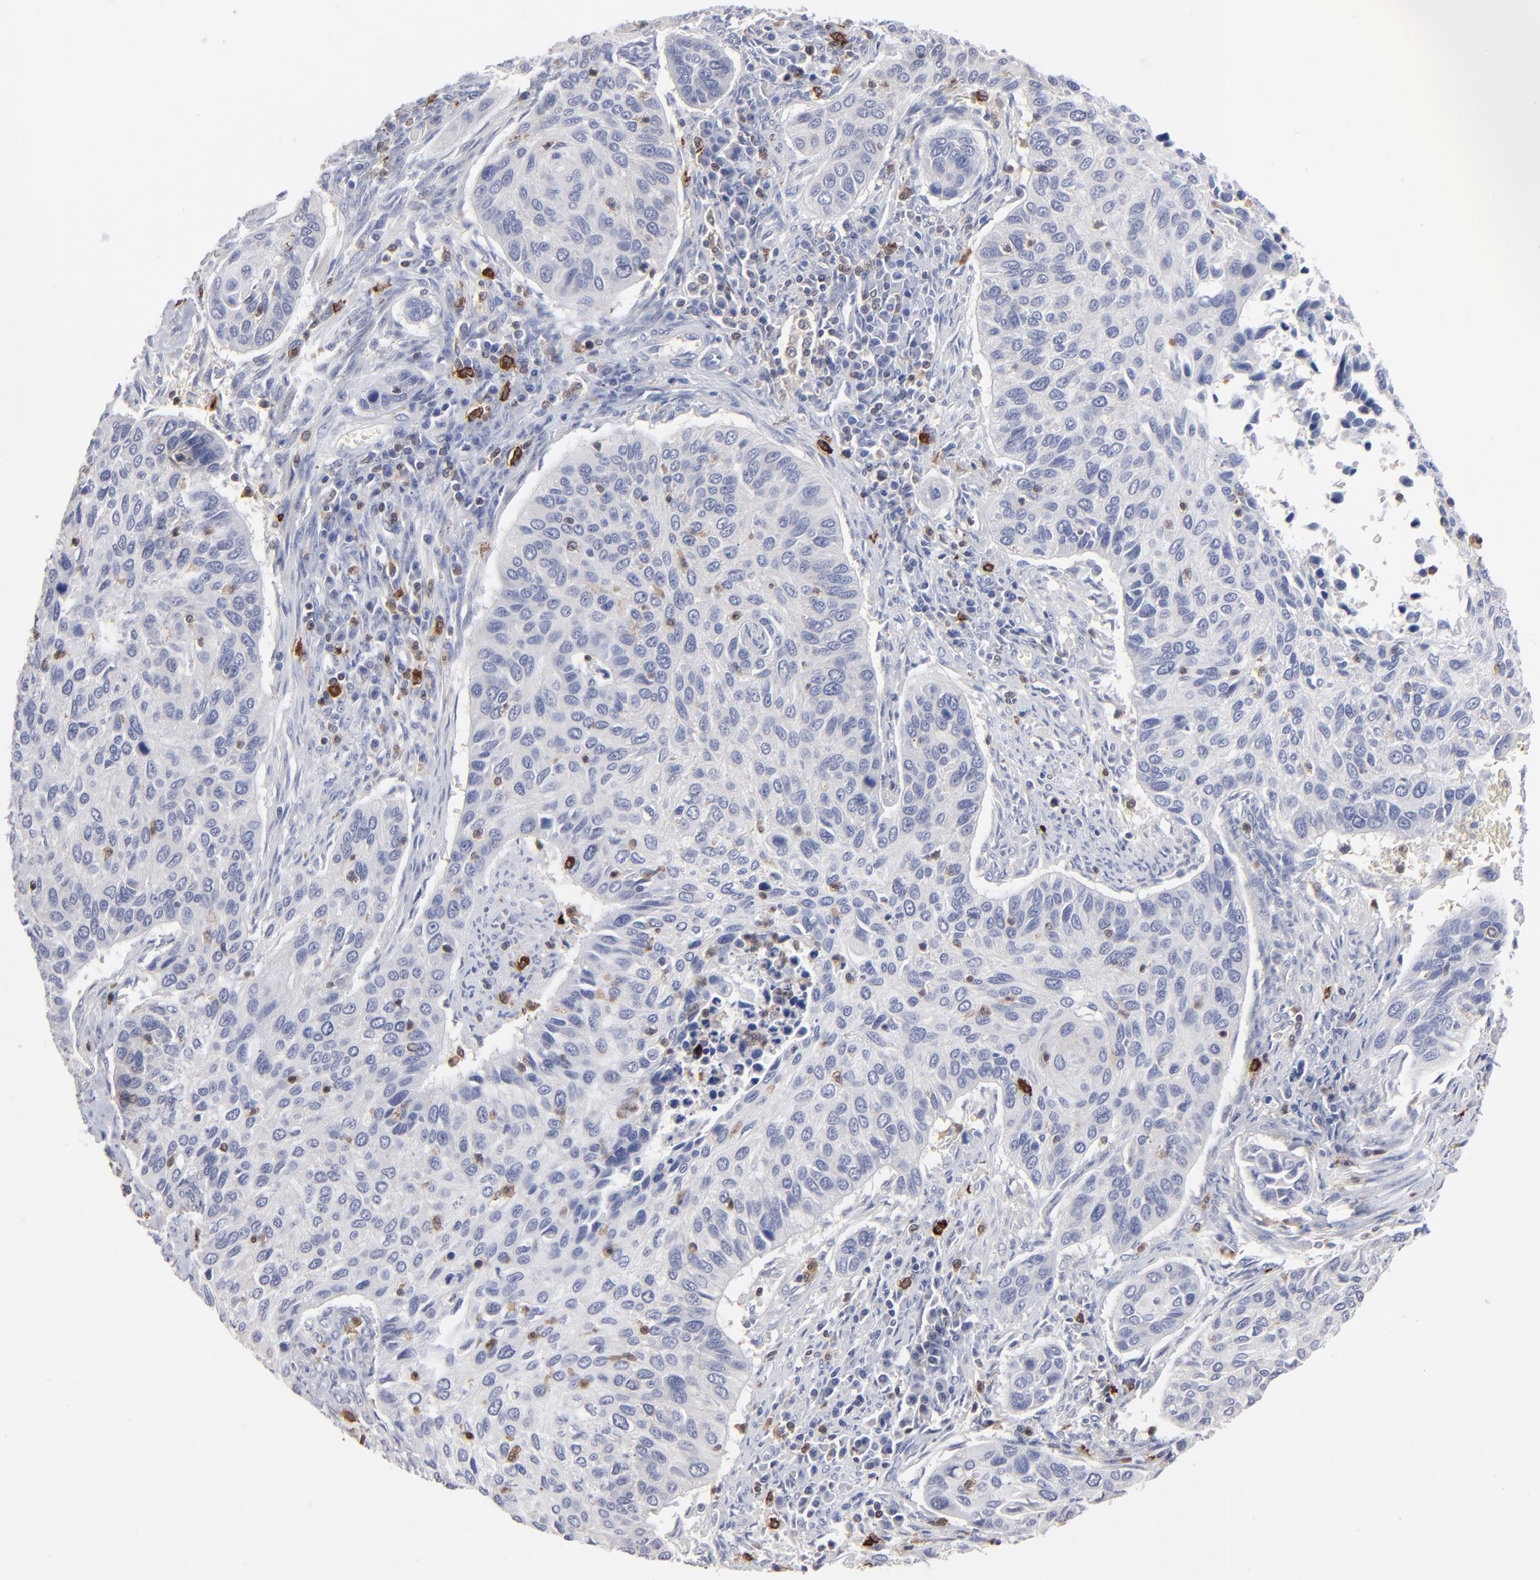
{"staining": {"intensity": "negative", "quantity": "none", "location": "none"}, "tissue": "cervical cancer", "cell_type": "Tumor cells", "image_type": "cancer", "snomed": [{"axis": "morphology", "description": "Squamous cell carcinoma, NOS"}, {"axis": "topography", "description": "Cervix"}], "caption": "DAB (3,3'-diaminobenzidine) immunohistochemical staining of human cervical squamous cell carcinoma exhibits no significant staining in tumor cells.", "gene": "TBXT", "patient": {"sex": "female", "age": 57}}